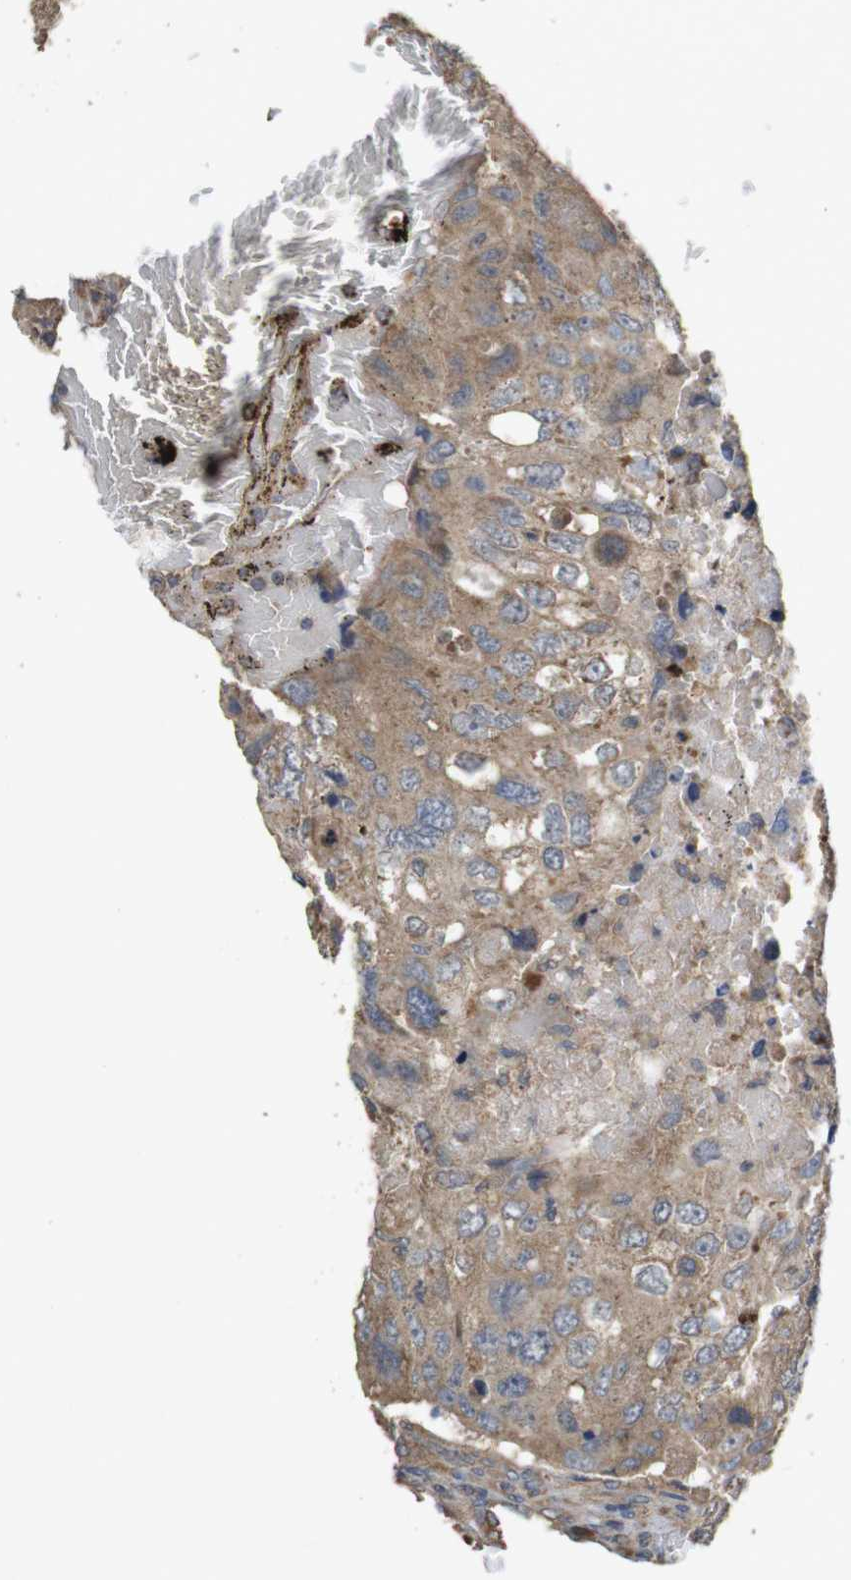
{"staining": {"intensity": "moderate", "quantity": ">75%", "location": "cytoplasmic/membranous"}, "tissue": "urothelial cancer", "cell_type": "Tumor cells", "image_type": "cancer", "snomed": [{"axis": "morphology", "description": "Urothelial carcinoma, High grade"}, {"axis": "topography", "description": "Lymph node"}, {"axis": "topography", "description": "Urinary bladder"}], "caption": "Immunohistochemistry (IHC) histopathology image of urothelial carcinoma (high-grade) stained for a protein (brown), which reveals medium levels of moderate cytoplasmic/membranous staining in about >75% of tumor cells.", "gene": "KCNS3", "patient": {"sex": "male", "age": 51}}